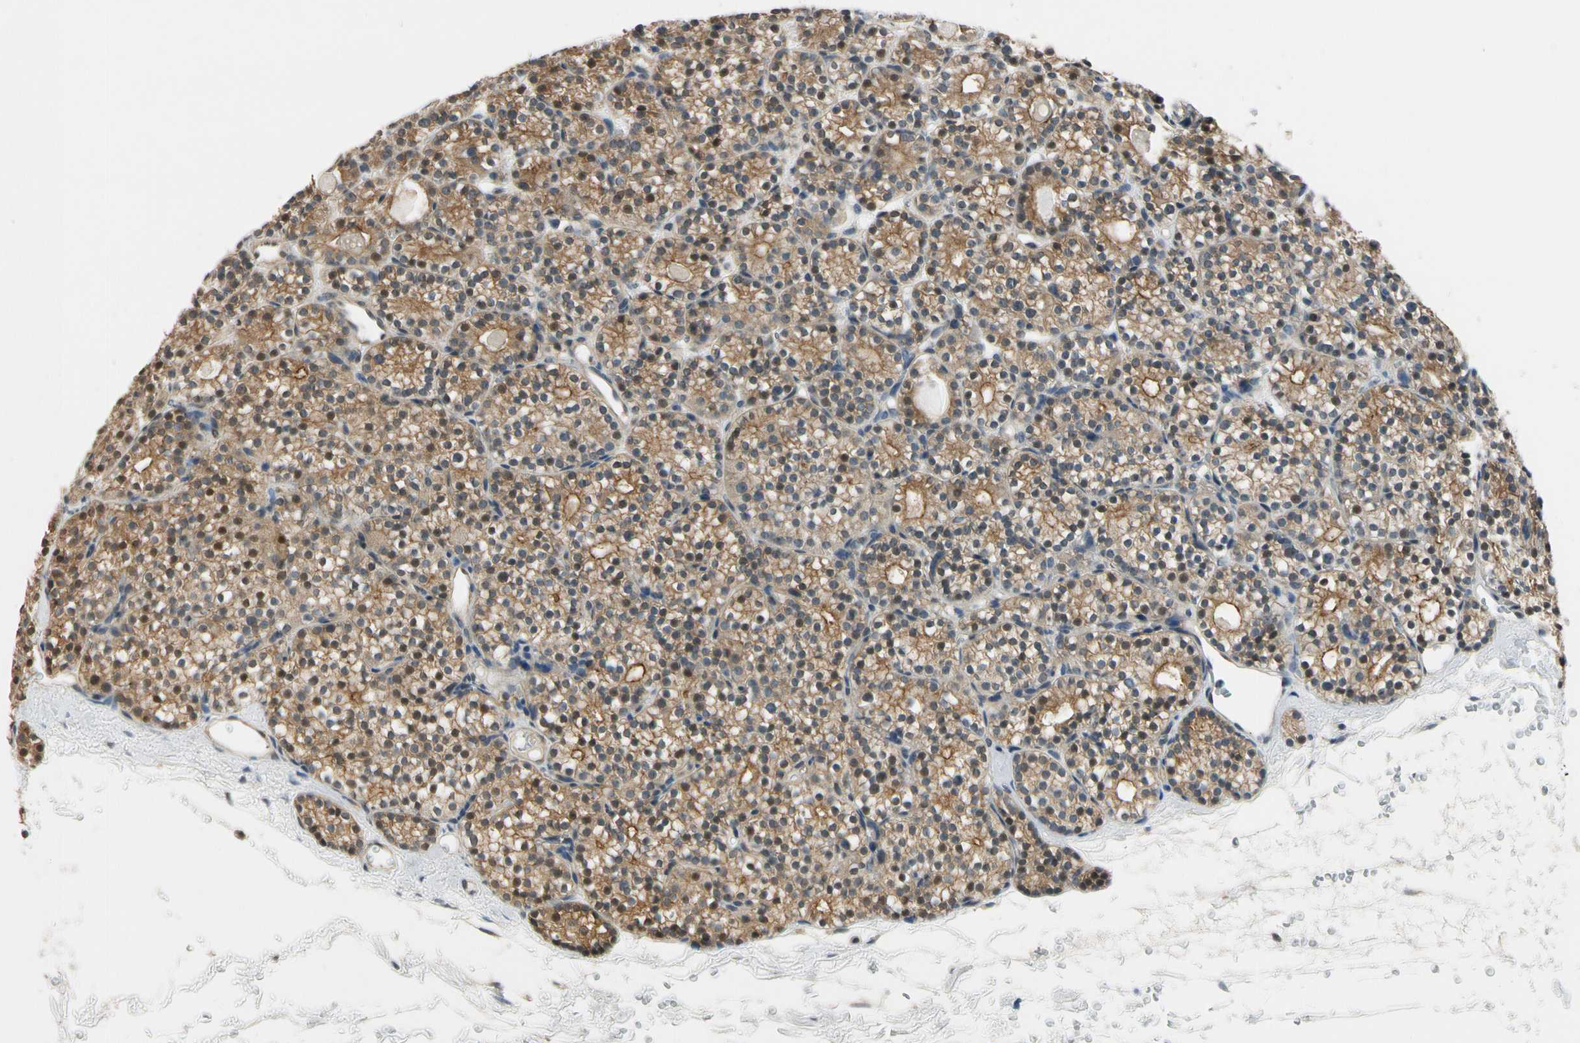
{"staining": {"intensity": "moderate", "quantity": "25%-75%", "location": "cytoplasmic/membranous"}, "tissue": "parathyroid gland", "cell_type": "Glandular cells", "image_type": "normal", "snomed": [{"axis": "morphology", "description": "Normal tissue, NOS"}, {"axis": "topography", "description": "Parathyroid gland"}], "caption": "Immunohistochemical staining of unremarkable human parathyroid gland demonstrates 25%-75% levels of moderate cytoplasmic/membranous protein expression in approximately 25%-75% of glandular cells.", "gene": "RASGRF1", "patient": {"sex": "female", "age": 64}}